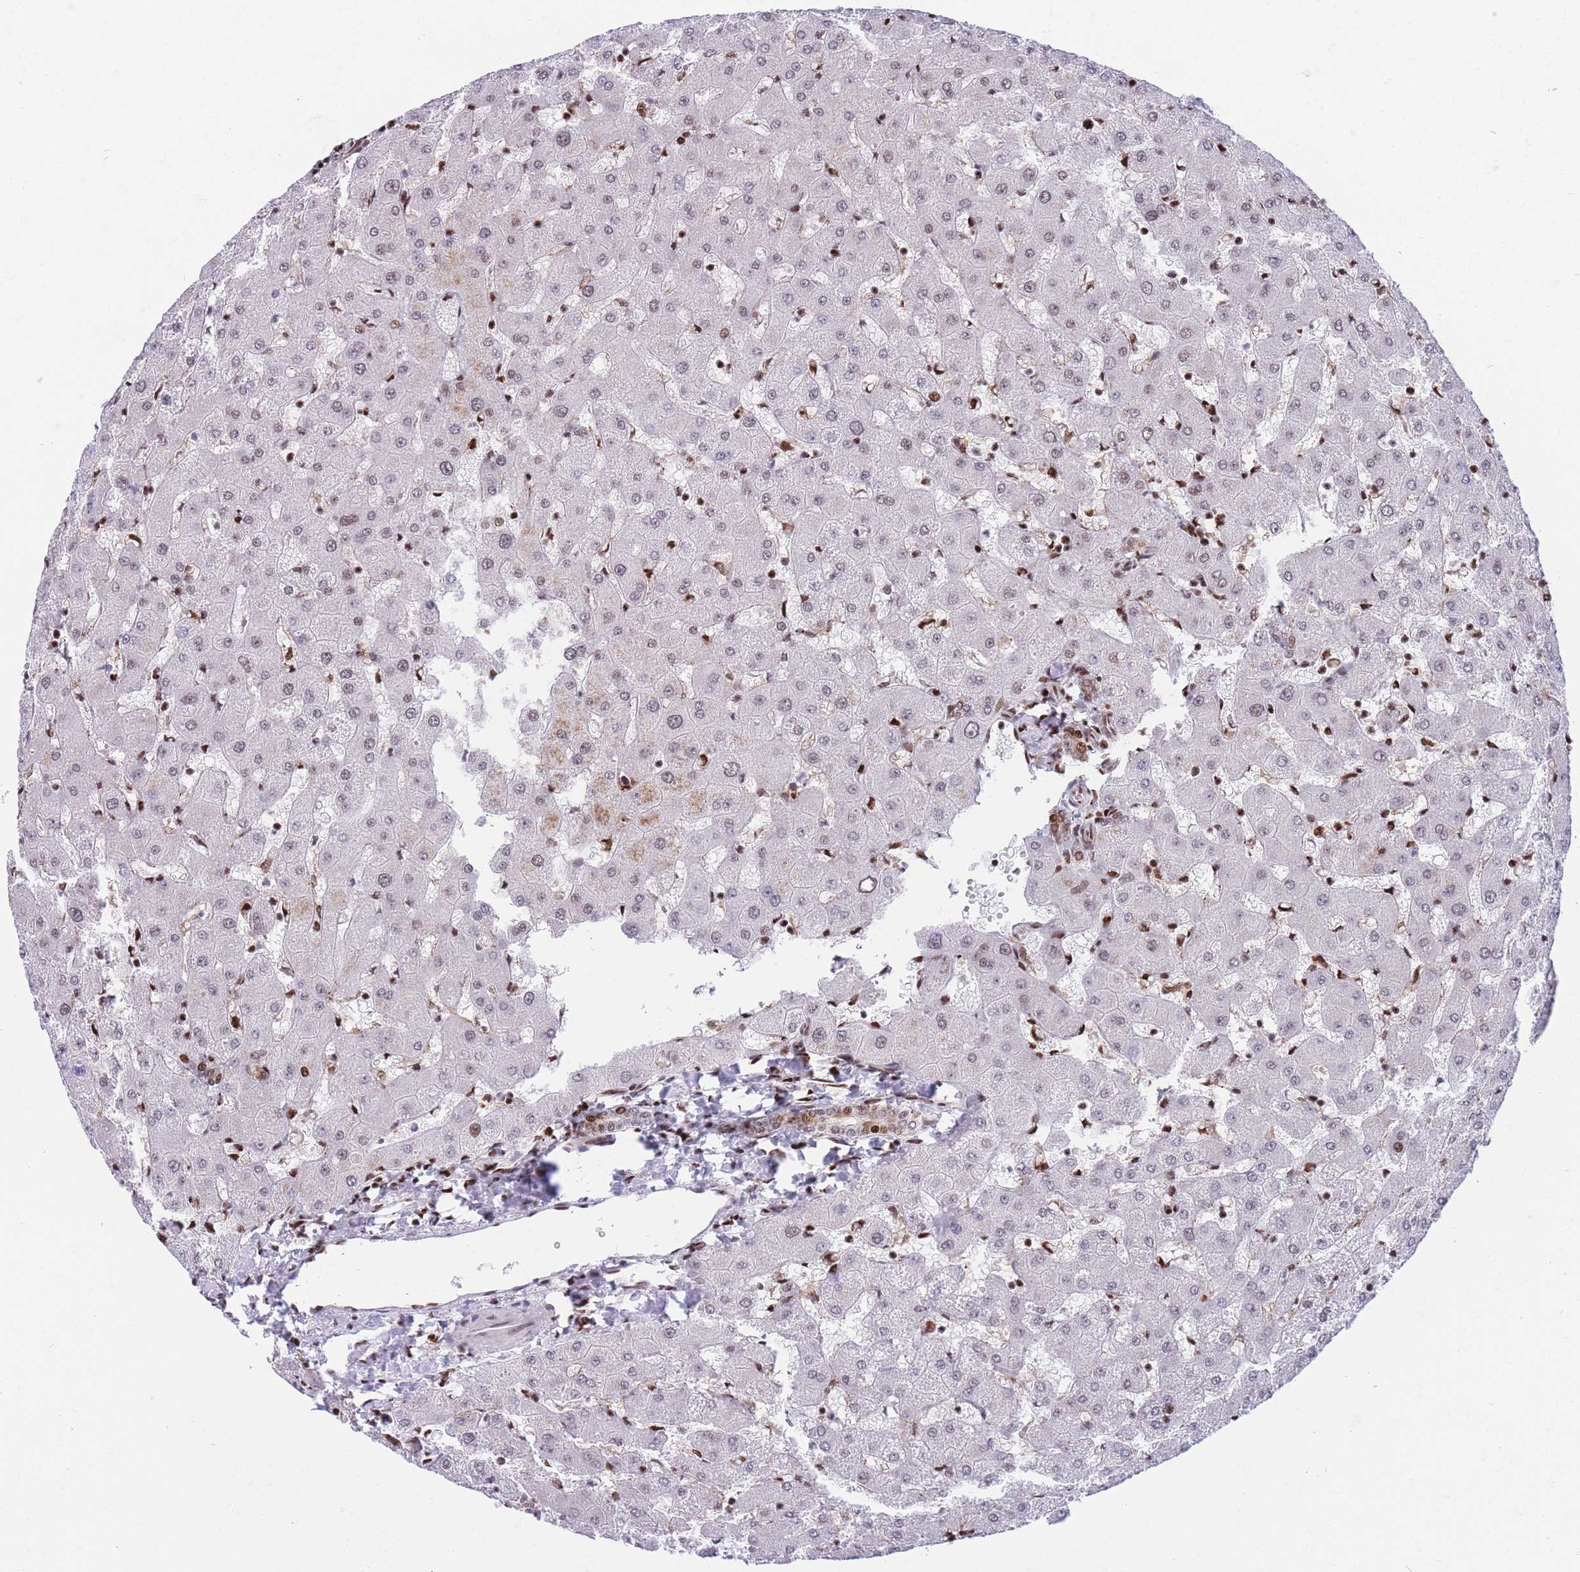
{"staining": {"intensity": "negative", "quantity": "none", "location": "none"}, "tissue": "liver", "cell_type": "Cholangiocytes", "image_type": "normal", "snomed": [{"axis": "morphology", "description": "Normal tissue, NOS"}, {"axis": "topography", "description": "Liver"}], "caption": "Liver was stained to show a protein in brown. There is no significant positivity in cholangiocytes.", "gene": "DNAJC3", "patient": {"sex": "female", "age": 63}}